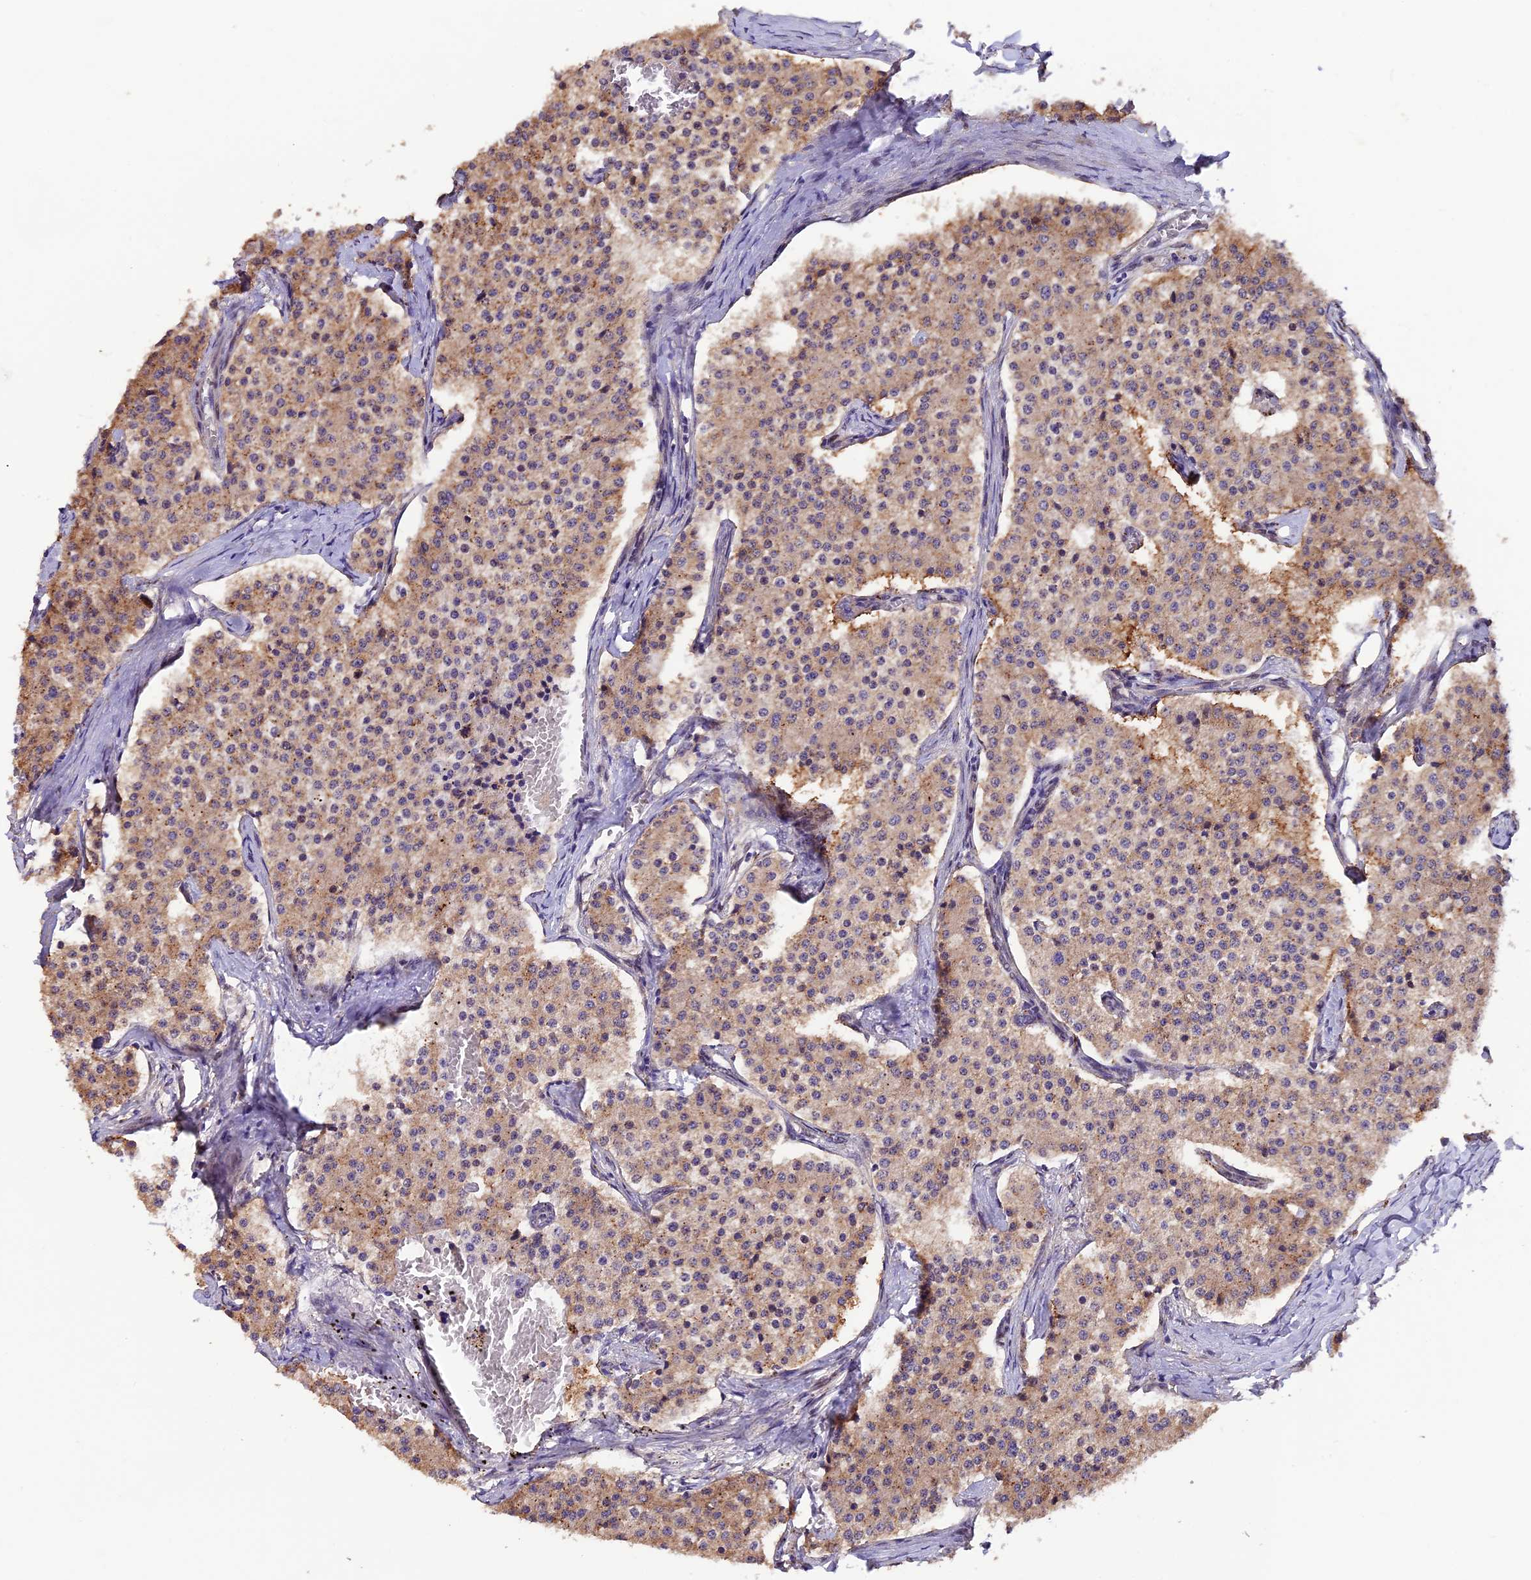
{"staining": {"intensity": "moderate", "quantity": ">75%", "location": "cytoplasmic/membranous"}, "tissue": "carcinoid", "cell_type": "Tumor cells", "image_type": "cancer", "snomed": [{"axis": "morphology", "description": "Carcinoid, malignant, NOS"}, {"axis": "topography", "description": "Colon"}], "caption": "Moderate cytoplasmic/membranous protein positivity is identified in about >75% of tumor cells in carcinoid (malignant).", "gene": "NCK2", "patient": {"sex": "female", "age": 52}}